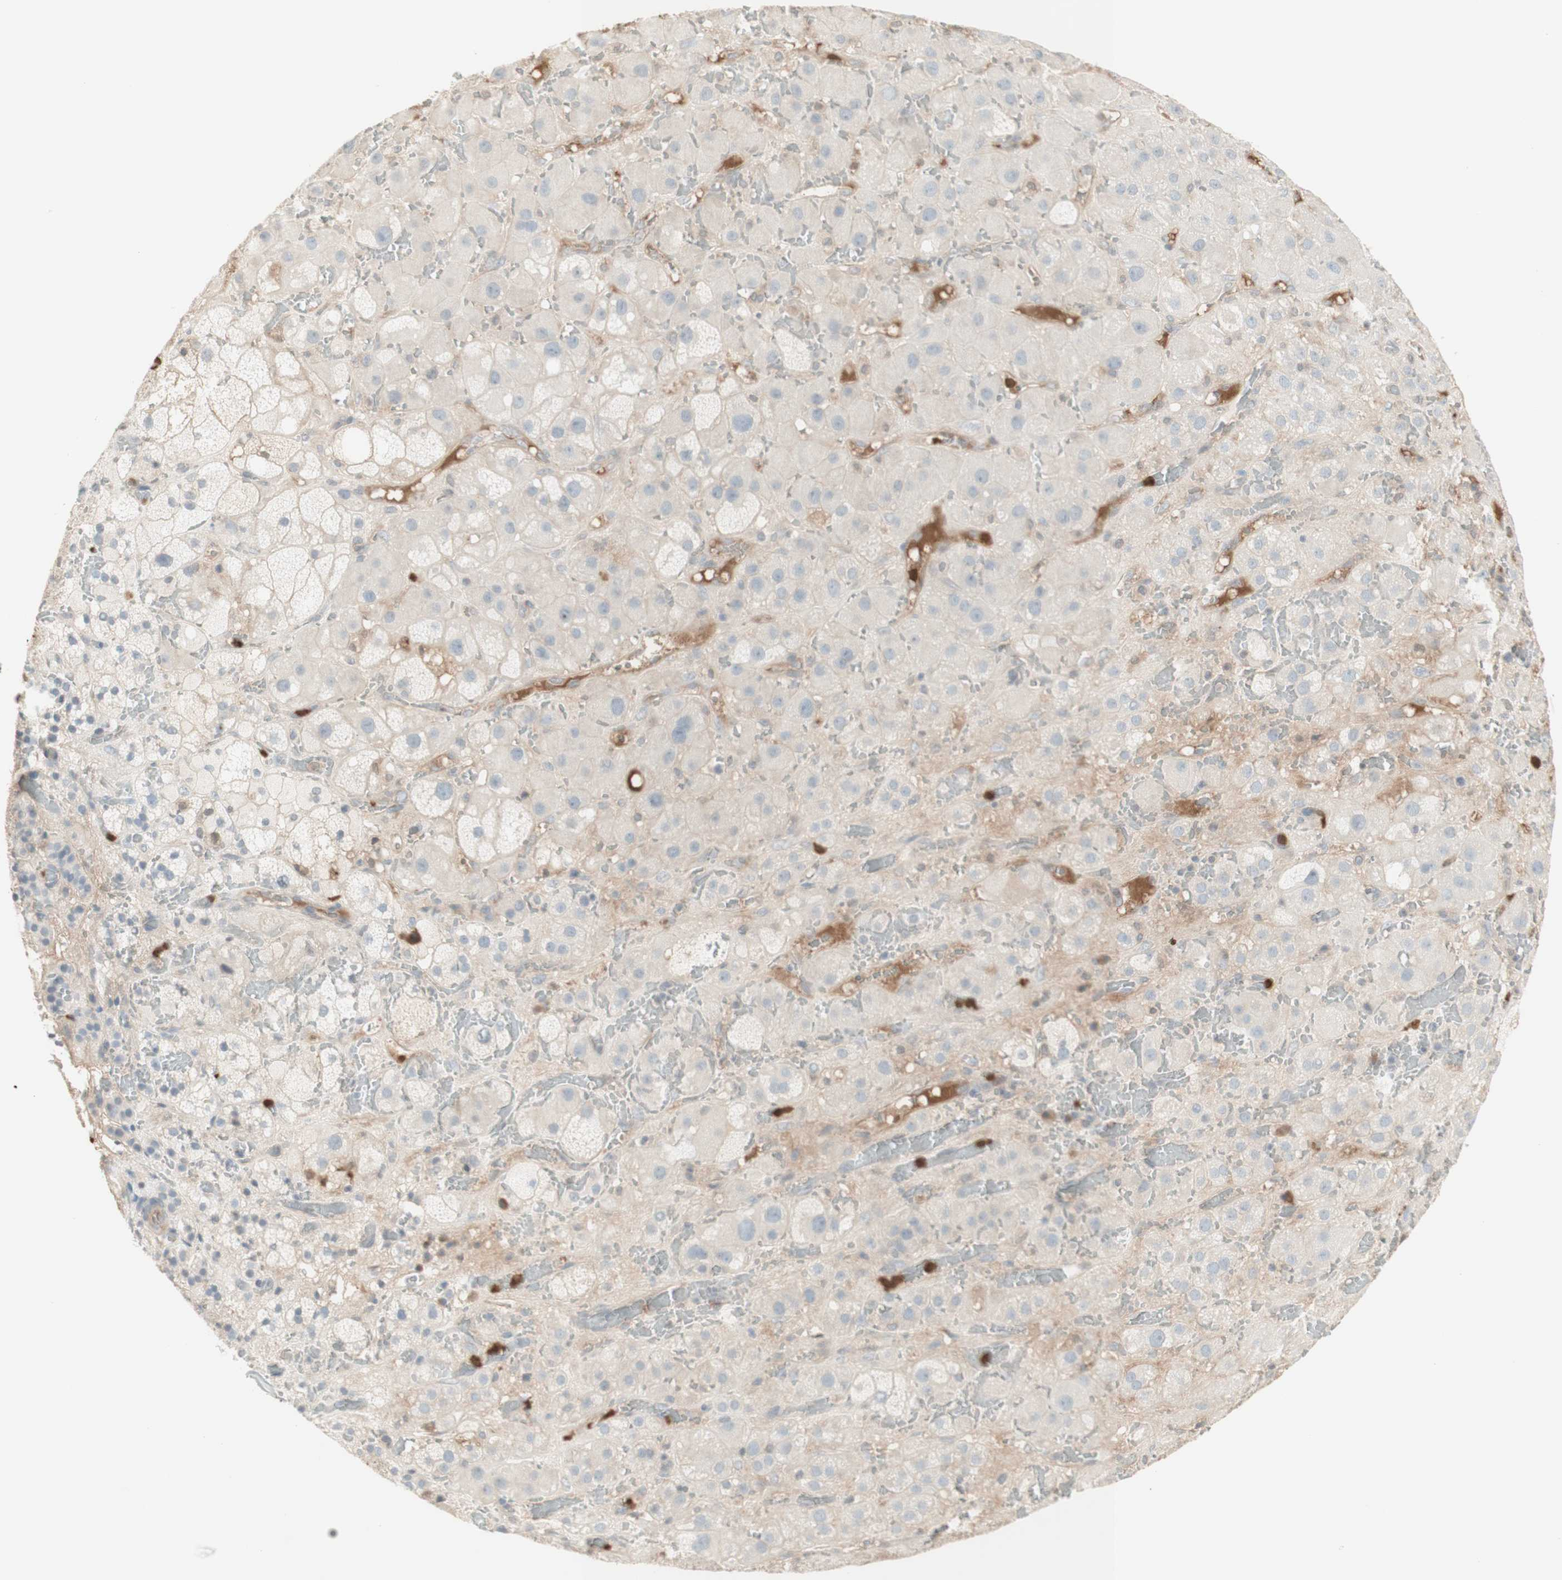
{"staining": {"intensity": "negative", "quantity": "none", "location": "none"}, "tissue": "adrenal gland", "cell_type": "Glandular cells", "image_type": "normal", "snomed": [{"axis": "morphology", "description": "Normal tissue, NOS"}, {"axis": "topography", "description": "Adrenal gland"}], "caption": "An immunohistochemistry (IHC) micrograph of benign adrenal gland is shown. There is no staining in glandular cells of adrenal gland.", "gene": "NID1", "patient": {"sex": "female", "age": 47}}